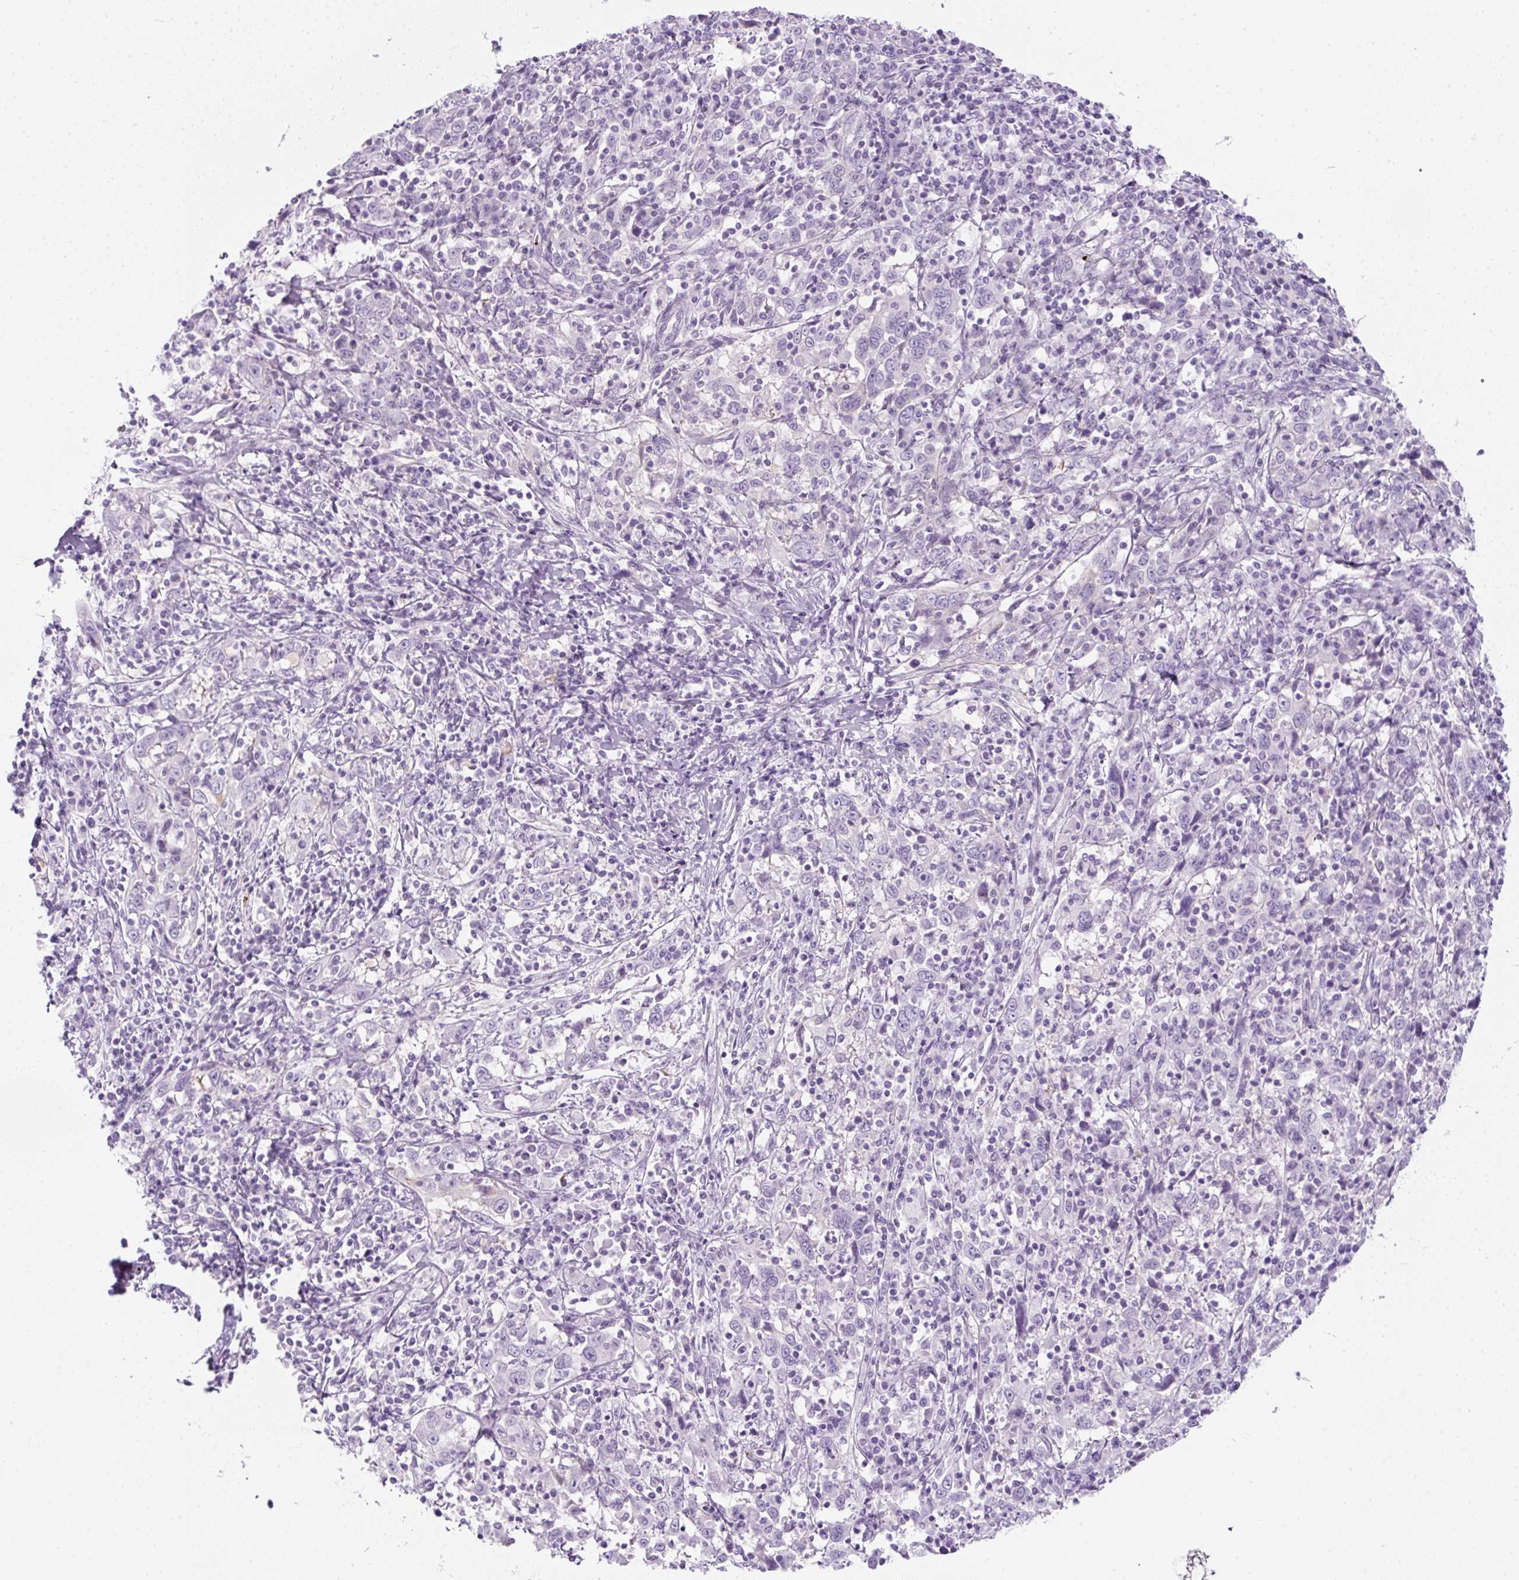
{"staining": {"intensity": "negative", "quantity": "none", "location": "none"}, "tissue": "cervical cancer", "cell_type": "Tumor cells", "image_type": "cancer", "snomed": [{"axis": "morphology", "description": "Squamous cell carcinoma, NOS"}, {"axis": "topography", "description": "Cervix"}], "caption": "DAB (3,3'-diaminobenzidine) immunohistochemical staining of human squamous cell carcinoma (cervical) displays no significant staining in tumor cells.", "gene": "PF4V1", "patient": {"sex": "female", "age": 46}}